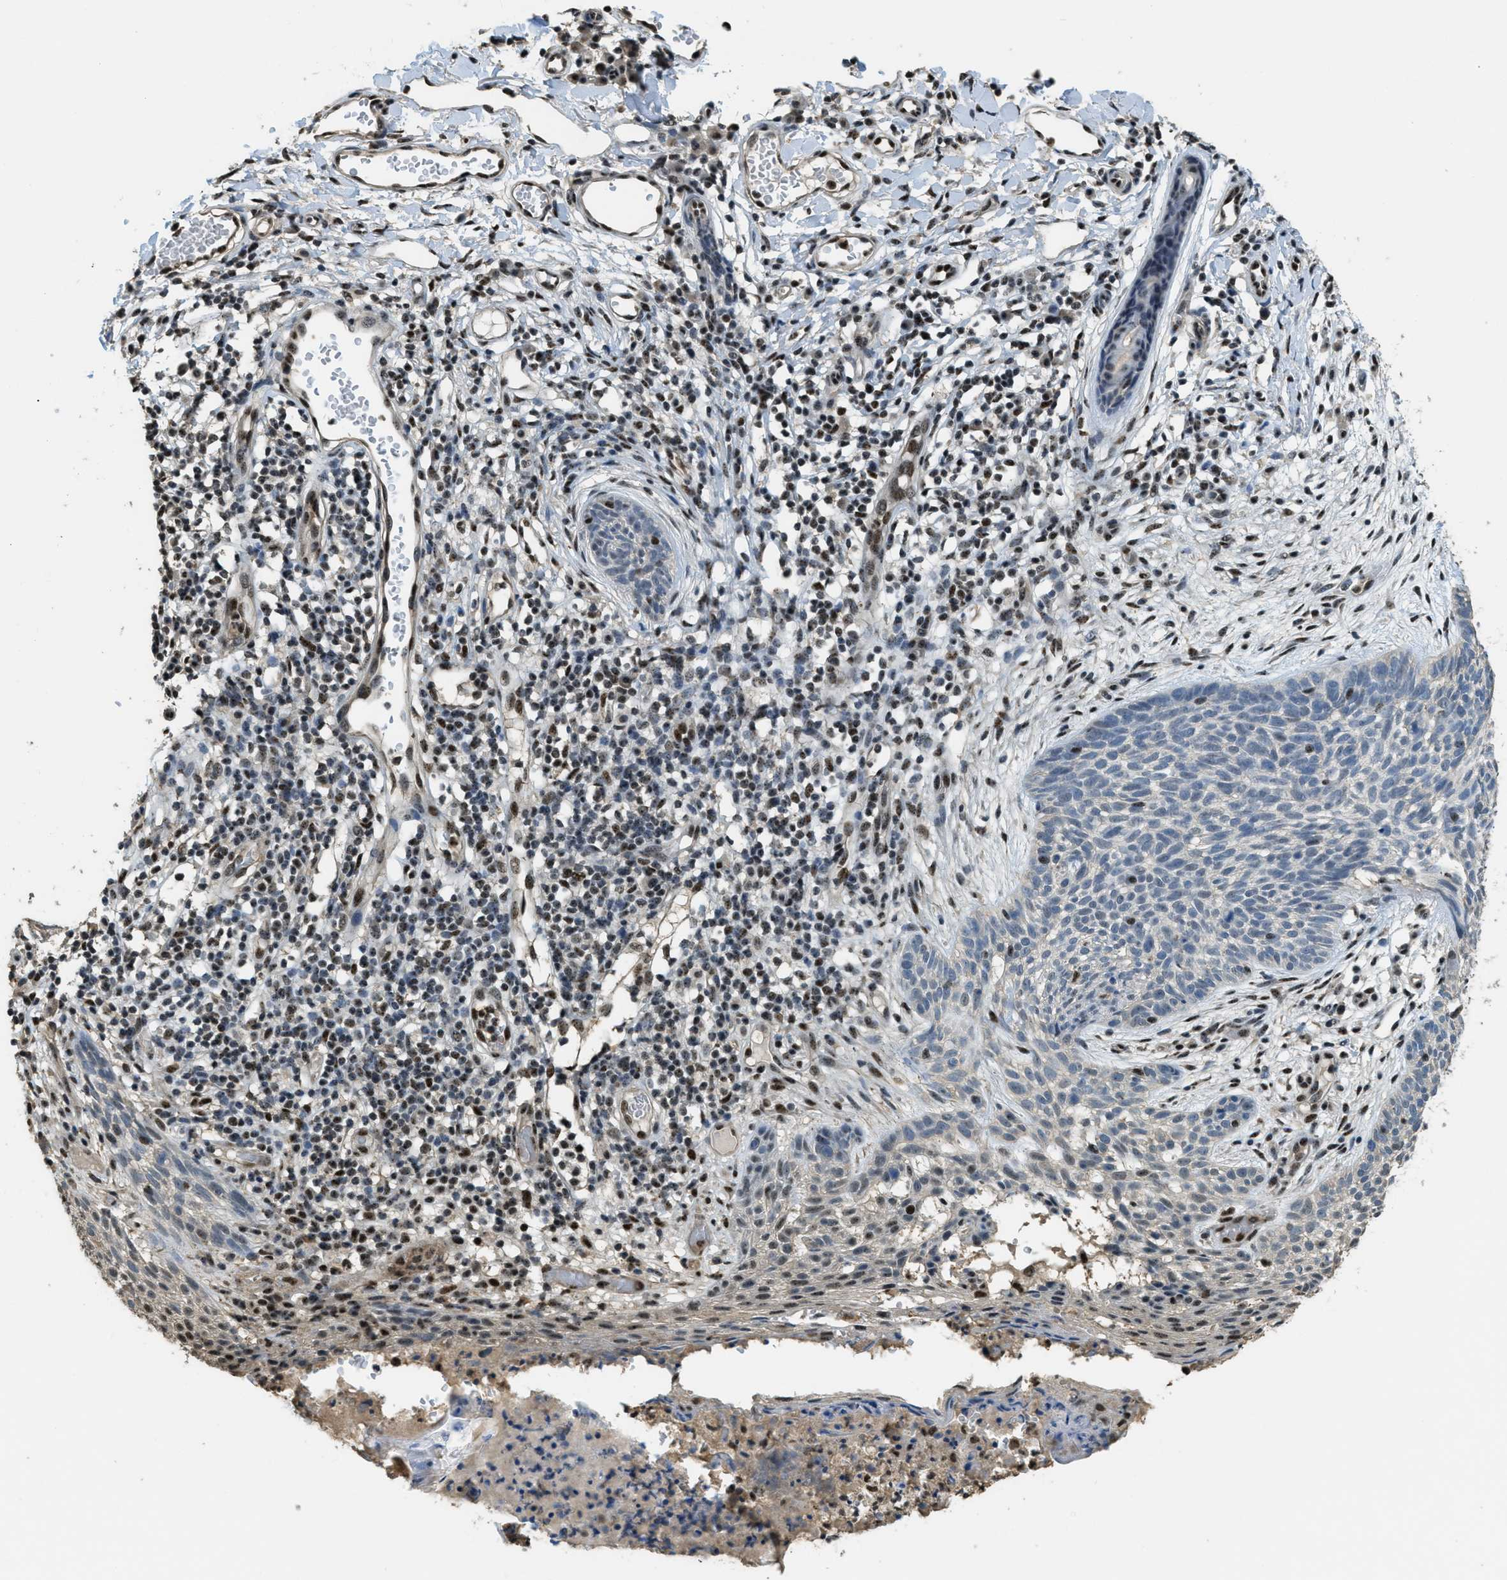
{"staining": {"intensity": "weak", "quantity": "<25%", "location": "nuclear"}, "tissue": "skin cancer", "cell_type": "Tumor cells", "image_type": "cancer", "snomed": [{"axis": "morphology", "description": "Basal cell carcinoma"}, {"axis": "topography", "description": "Skin"}], "caption": "Tumor cells are negative for protein expression in human skin basal cell carcinoma. (DAB immunohistochemistry with hematoxylin counter stain).", "gene": "SP100", "patient": {"sex": "female", "age": 59}}